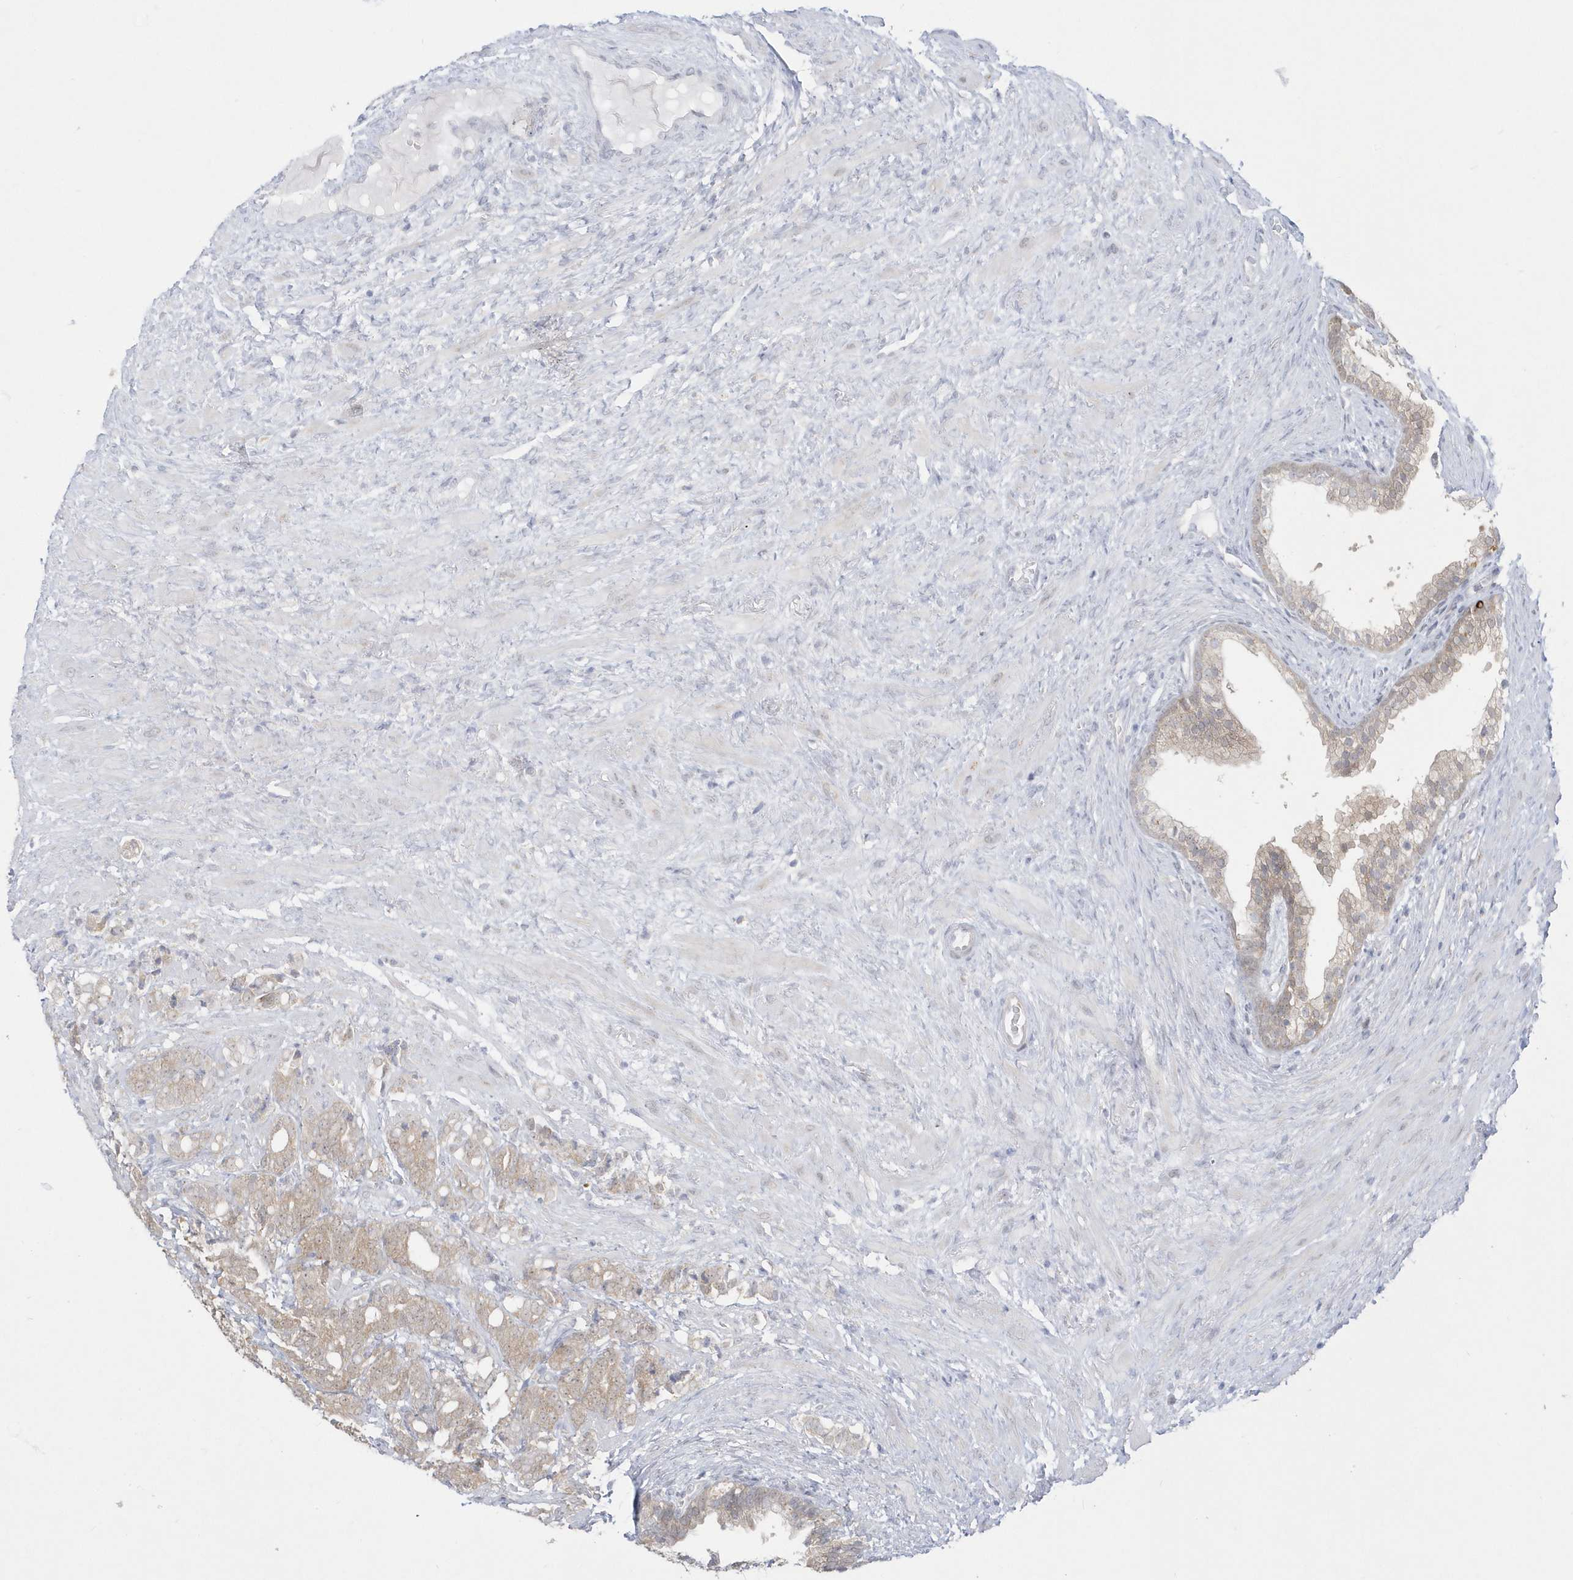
{"staining": {"intensity": "weak", "quantity": ">75%", "location": "cytoplasmic/membranous"}, "tissue": "prostate cancer", "cell_type": "Tumor cells", "image_type": "cancer", "snomed": [{"axis": "morphology", "description": "Adenocarcinoma, High grade"}, {"axis": "topography", "description": "Prostate"}], "caption": "Protein staining of prostate high-grade adenocarcinoma tissue displays weak cytoplasmic/membranous staining in about >75% of tumor cells.", "gene": "PCBD1", "patient": {"sex": "male", "age": 57}}